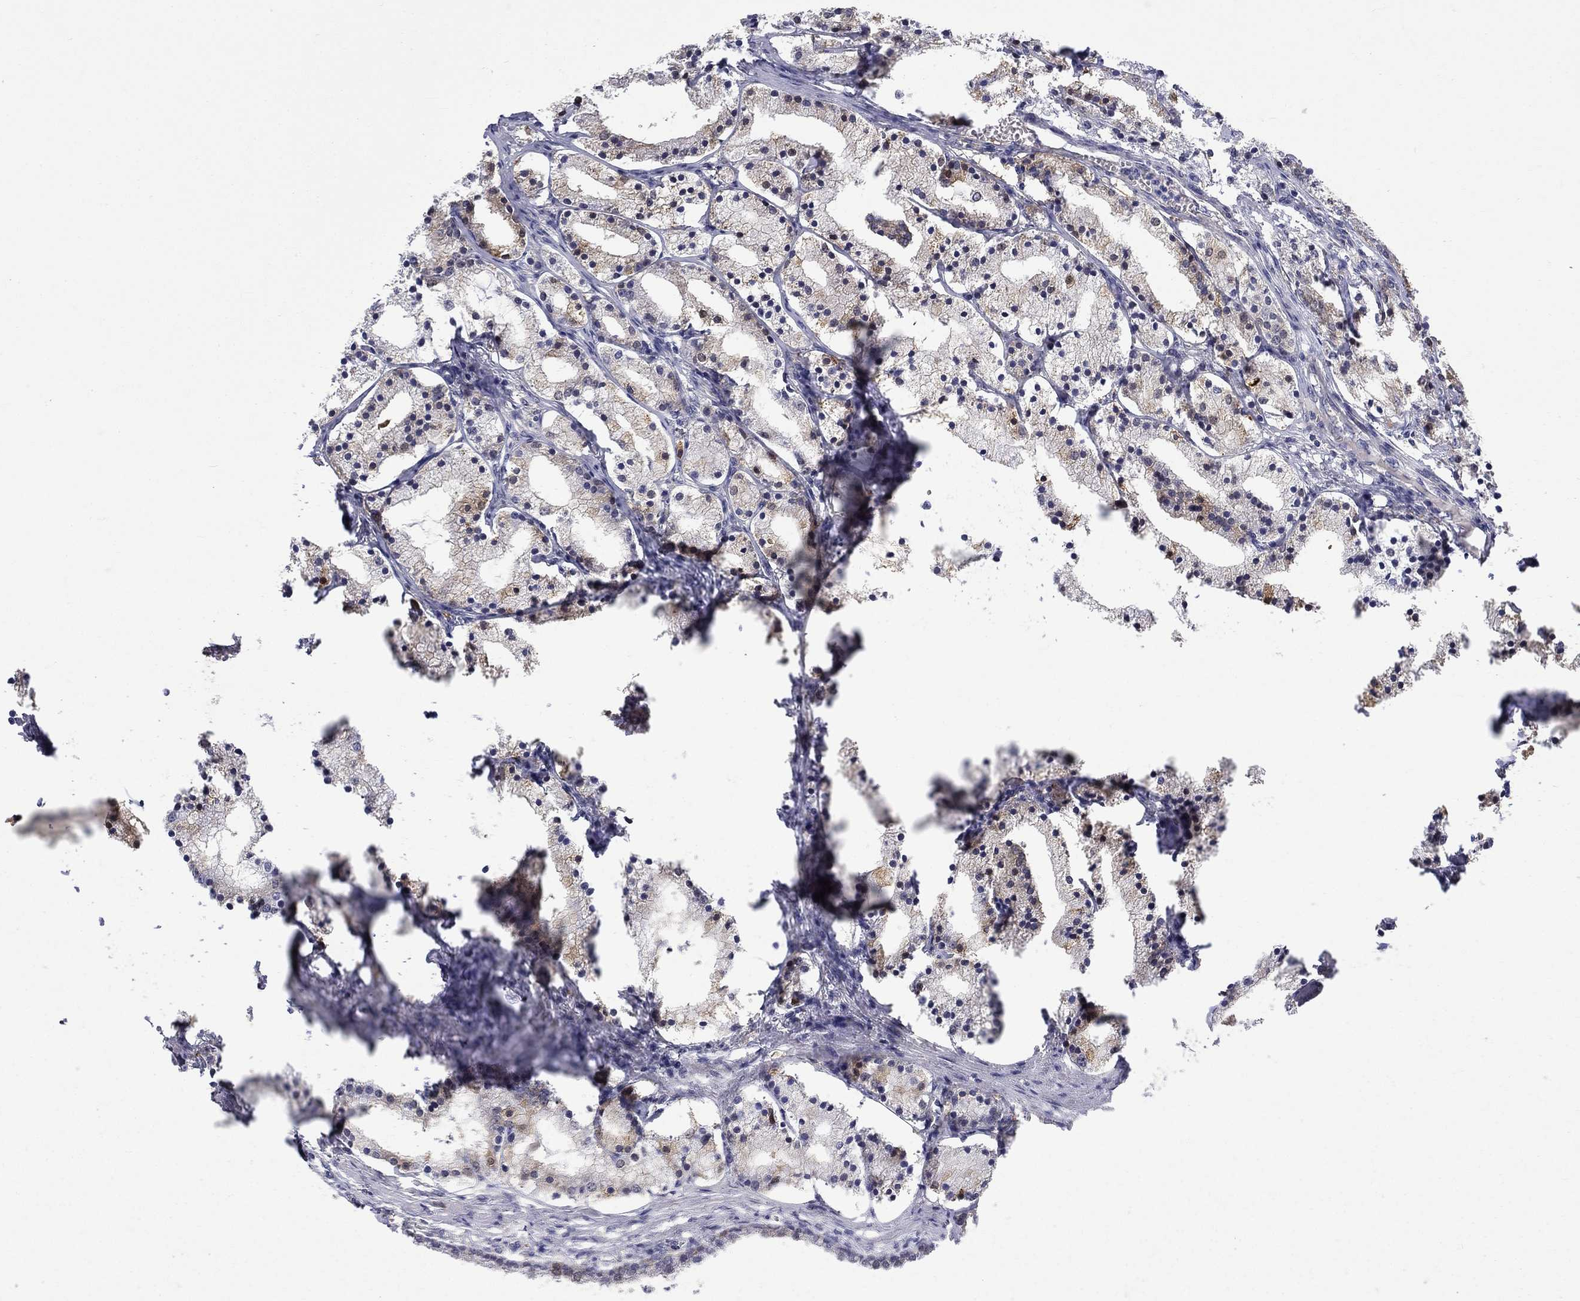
{"staining": {"intensity": "strong", "quantity": "<25%", "location": "cytoplasmic/membranous,nuclear"}, "tissue": "prostate cancer", "cell_type": "Tumor cells", "image_type": "cancer", "snomed": [{"axis": "morphology", "description": "Adenocarcinoma, NOS"}, {"axis": "topography", "description": "Prostate"}], "caption": "A brown stain highlights strong cytoplasmic/membranous and nuclear positivity of a protein in prostate adenocarcinoma tumor cells. Nuclei are stained in blue.", "gene": "PCBP3", "patient": {"sex": "male", "age": 69}}